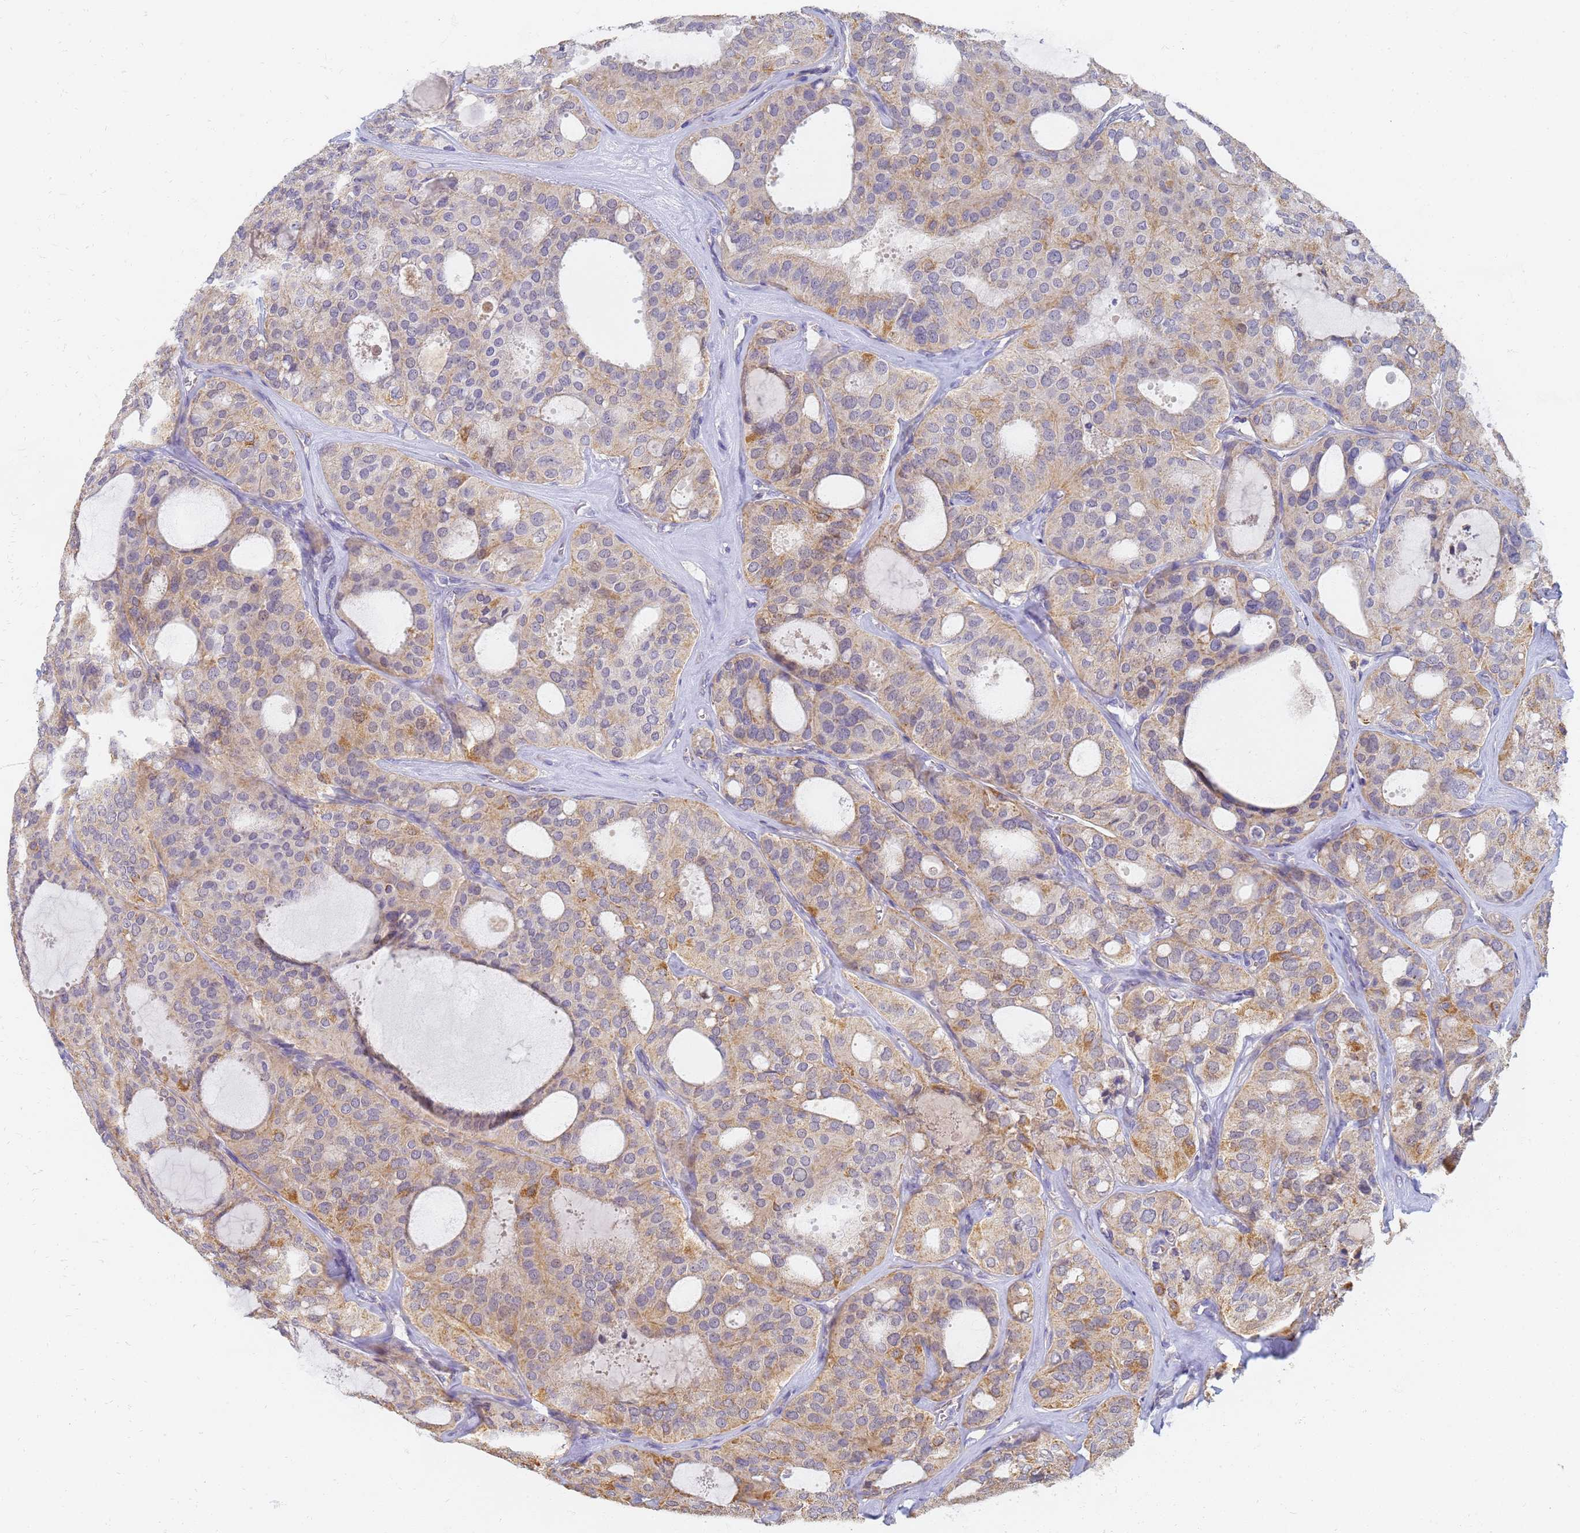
{"staining": {"intensity": "moderate", "quantity": ">75%", "location": "cytoplasmic/membranous"}, "tissue": "thyroid cancer", "cell_type": "Tumor cells", "image_type": "cancer", "snomed": [{"axis": "morphology", "description": "Follicular adenoma carcinoma, NOS"}, {"axis": "topography", "description": "Thyroid gland"}], "caption": "Protein staining by IHC displays moderate cytoplasmic/membranous expression in about >75% of tumor cells in thyroid cancer (follicular adenoma carcinoma). (Brightfield microscopy of DAB IHC at high magnification).", "gene": "UTP23", "patient": {"sex": "male", "age": 75}}